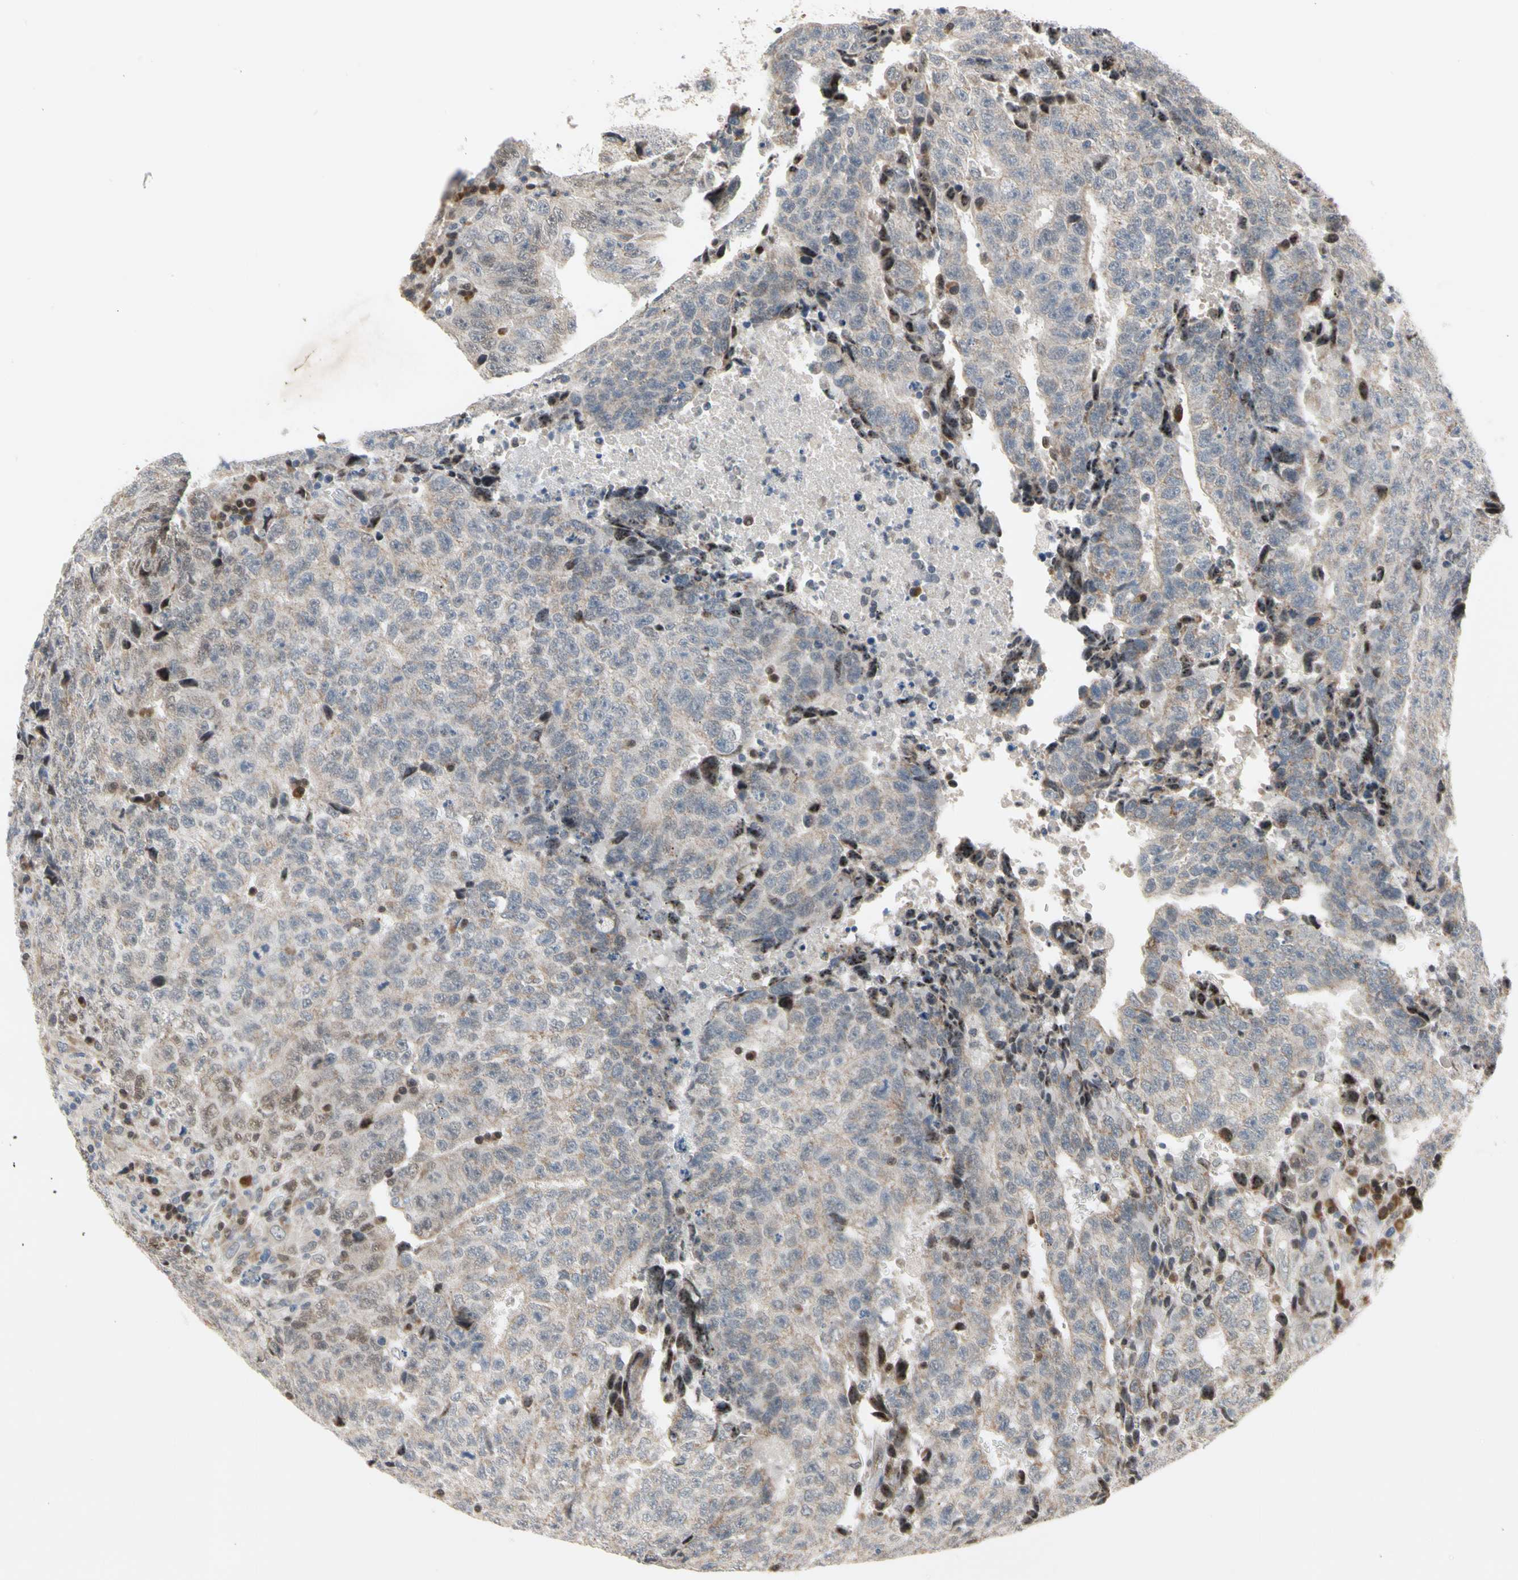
{"staining": {"intensity": "weak", "quantity": ">75%", "location": "cytoplasmic/membranous,nuclear"}, "tissue": "testis cancer", "cell_type": "Tumor cells", "image_type": "cancer", "snomed": [{"axis": "morphology", "description": "Necrosis, NOS"}, {"axis": "morphology", "description": "Carcinoma, Embryonal, NOS"}, {"axis": "topography", "description": "Testis"}], "caption": "Human embryonal carcinoma (testis) stained for a protein (brown) shows weak cytoplasmic/membranous and nuclear positive staining in about >75% of tumor cells.", "gene": "MARK1", "patient": {"sex": "male", "age": 19}}